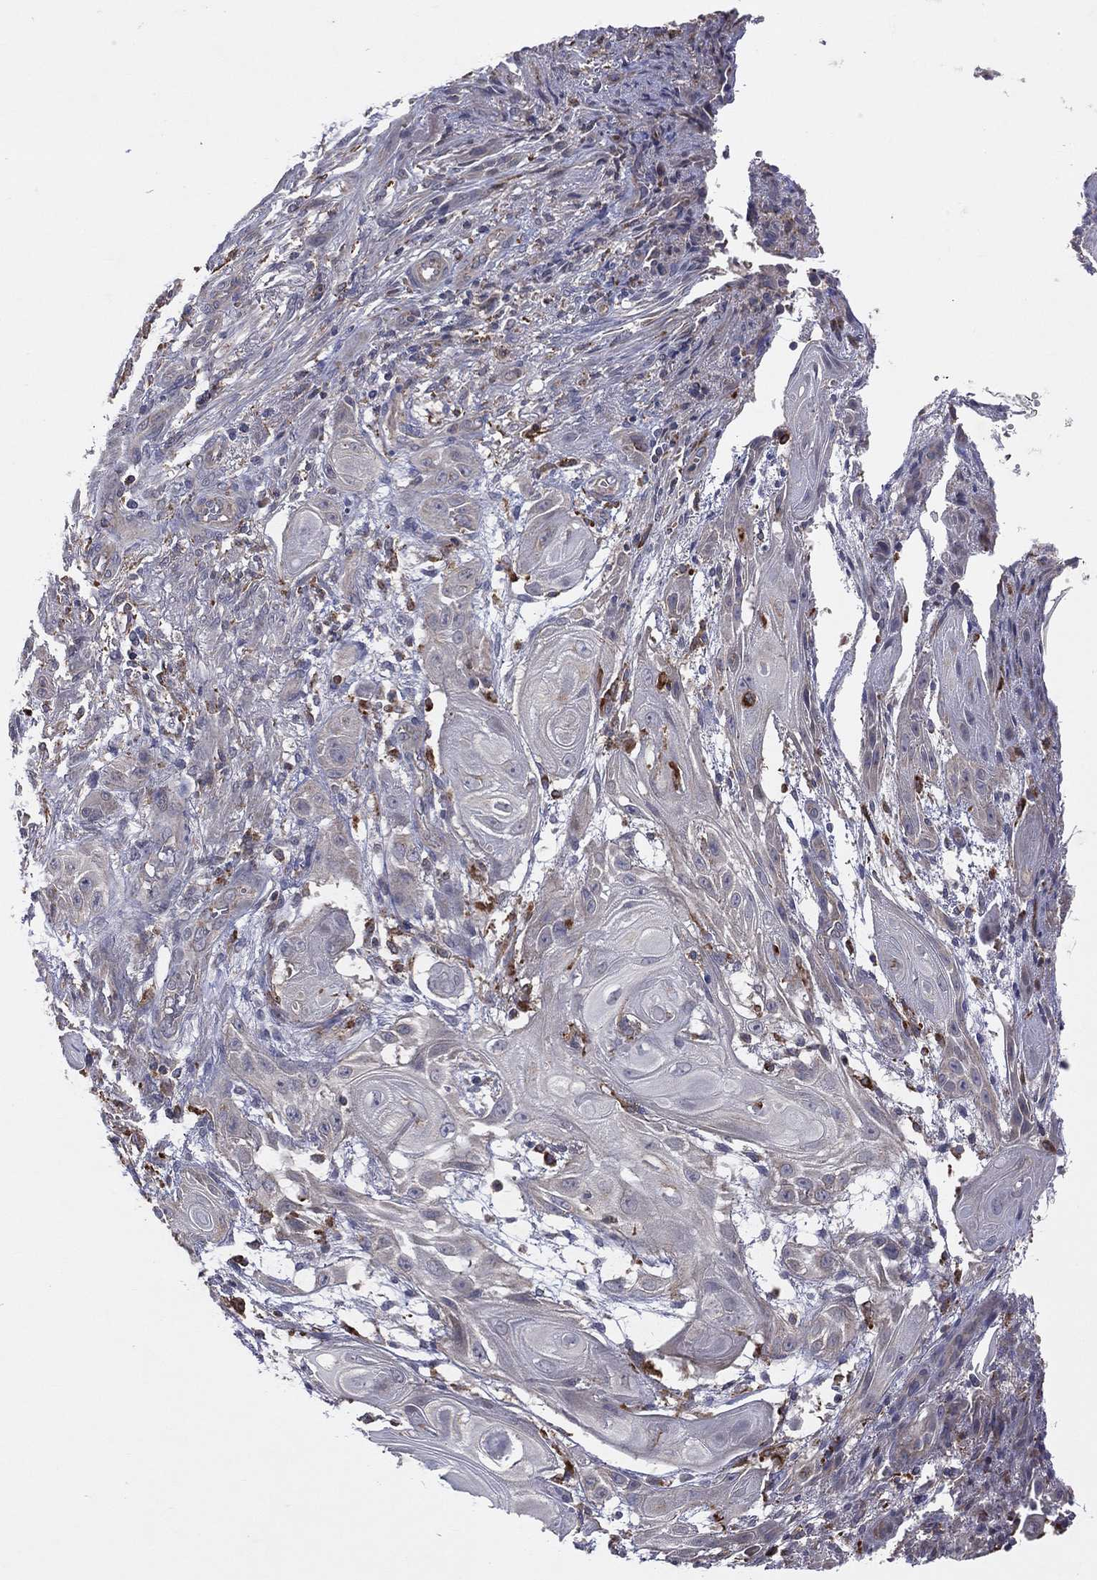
{"staining": {"intensity": "negative", "quantity": "none", "location": "none"}, "tissue": "skin cancer", "cell_type": "Tumor cells", "image_type": "cancer", "snomed": [{"axis": "morphology", "description": "Squamous cell carcinoma, NOS"}, {"axis": "topography", "description": "Skin"}], "caption": "The photomicrograph exhibits no significant expression in tumor cells of squamous cell carcinoma (skin).", "gene": "STARD3", "patient": {"sex": "male", "age": 62}}